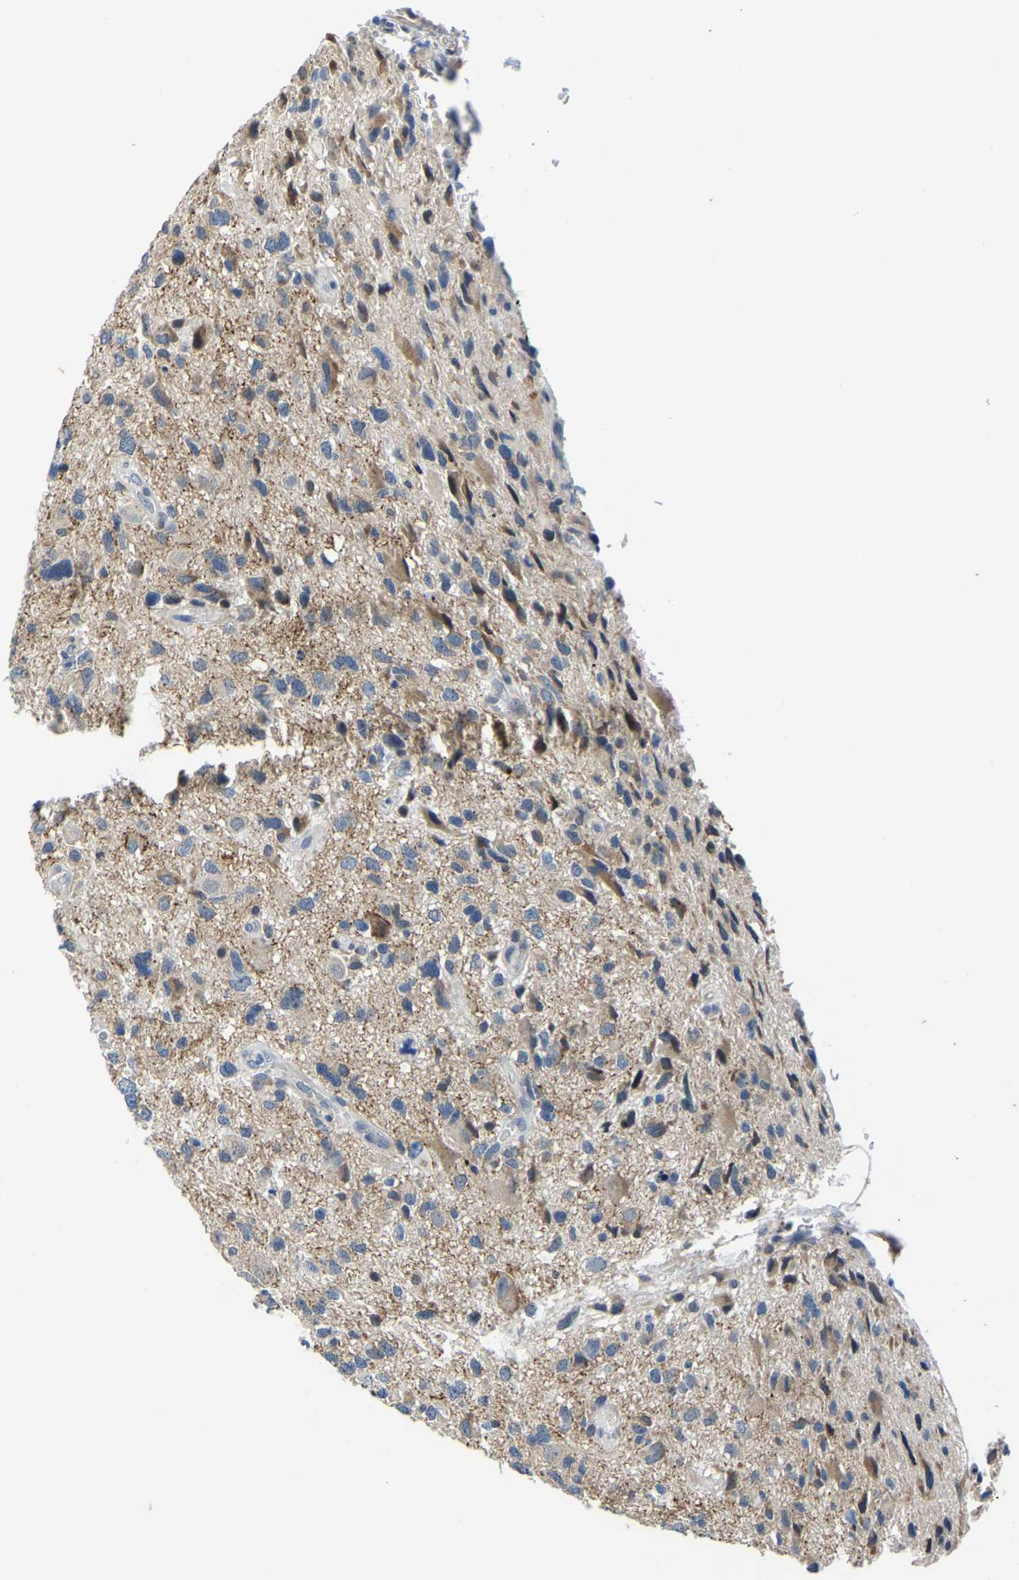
{"staining": {"intensity": "negative", "quantity": "none", "location": "none"}, "tissue": "glioma", "cell_type": "Tumor cells", "image_type": "cancer", "snomed": [{"axis": "morphology", "description": "Glioma, malignant, High grade"}, {"axis": "topography", "description": "Brain"}], "caption": "Human malignant glioma (high-grade) stained for a protein using immunohistochemistry (IHC) displays no expression in tumor cells.", "gene": "LIAS", "patient": {"sex": "male", "age": 33}}